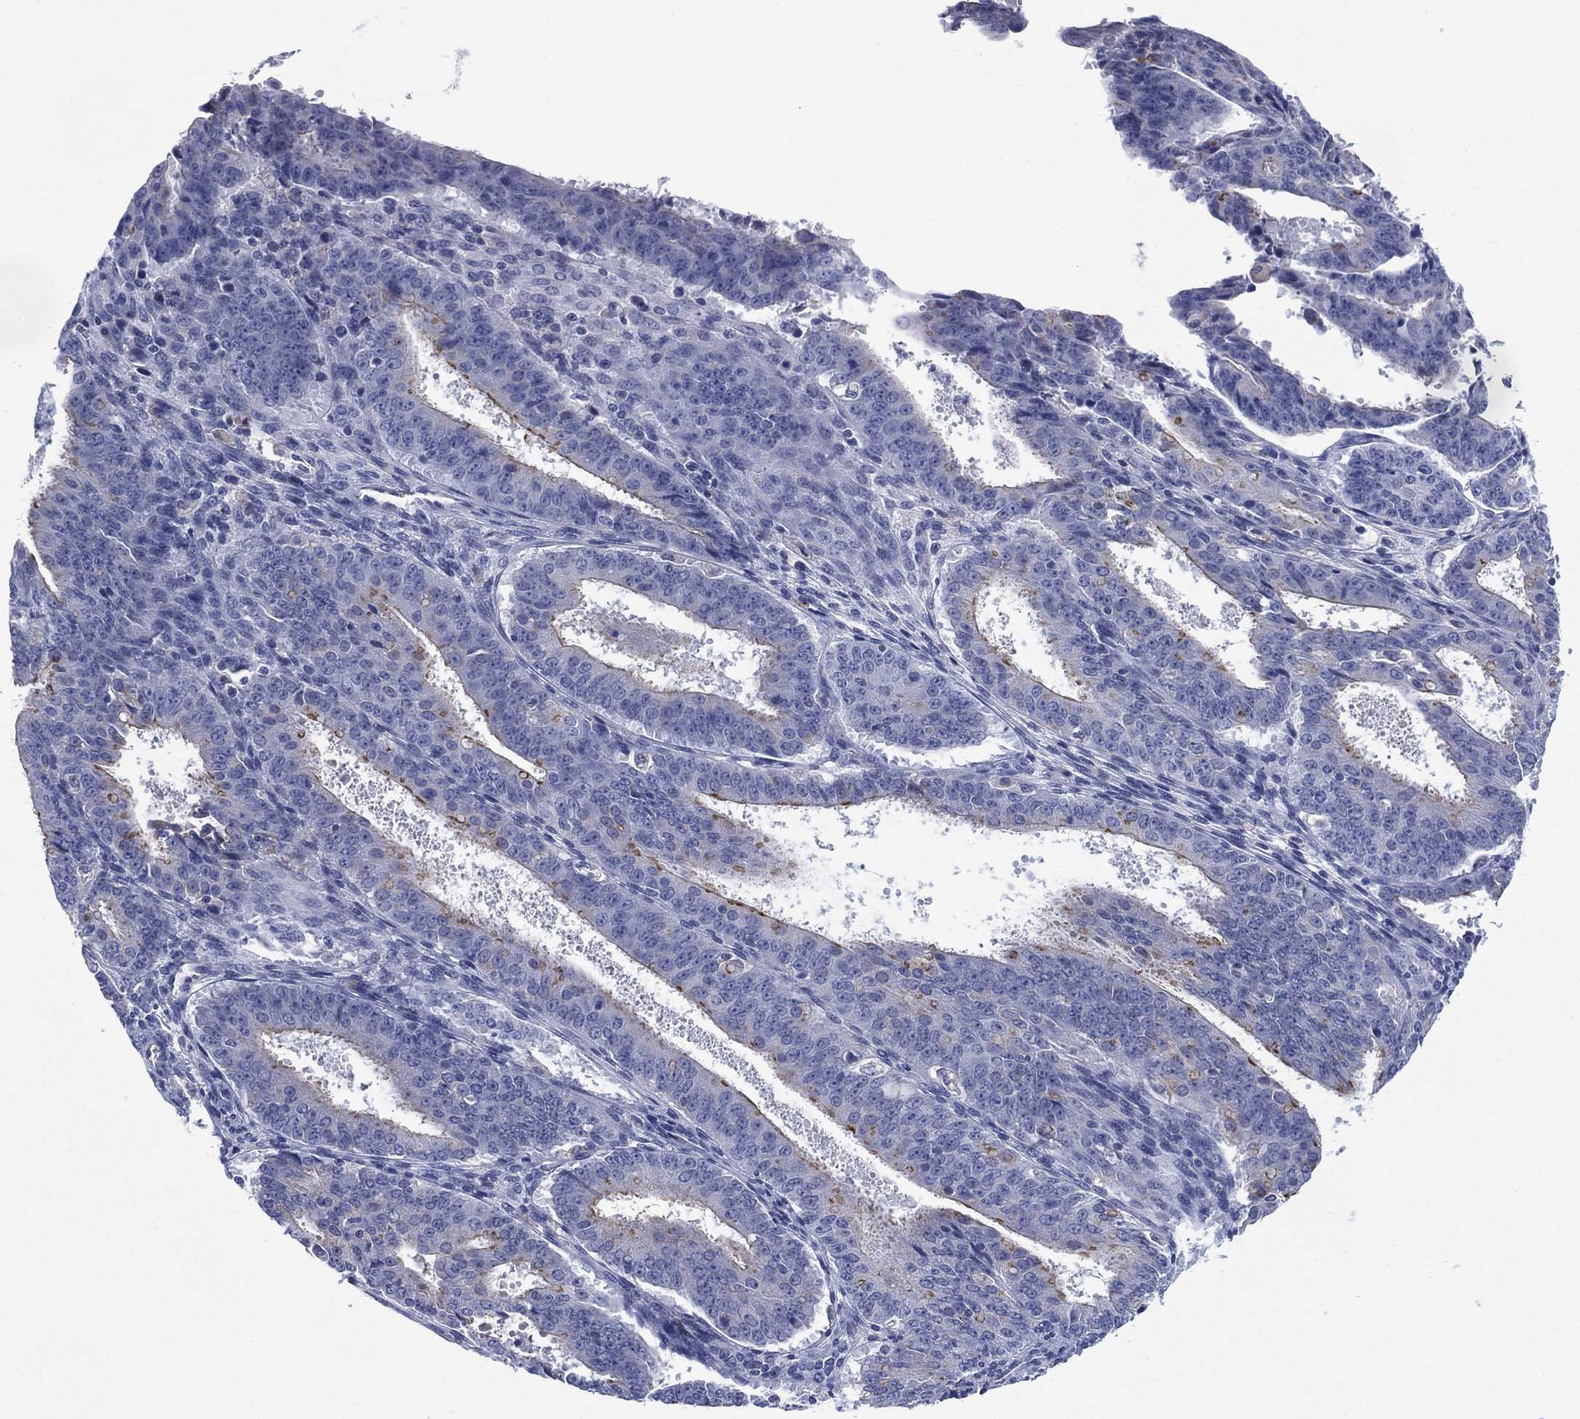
{"staining": {"intensity": "negative", "quantity": "none", "location": "none"}, "tissue": "ovarian cancer", "cell_type": "Tumor cells", "image_type": "cancer", "snomed": [{"axis": "morphology", "description": "Carcinoma, endometroid"}, {"axis": "topography", "description": "Ovary"}], "caption": "High power microscopy histopathology image of an immunohistochemistry micrograph of ovarian cancer, revealing no significant expression in tumor cells.", "gene": "CHRNA3", "patient": {"sex": "female", "age": 42}}